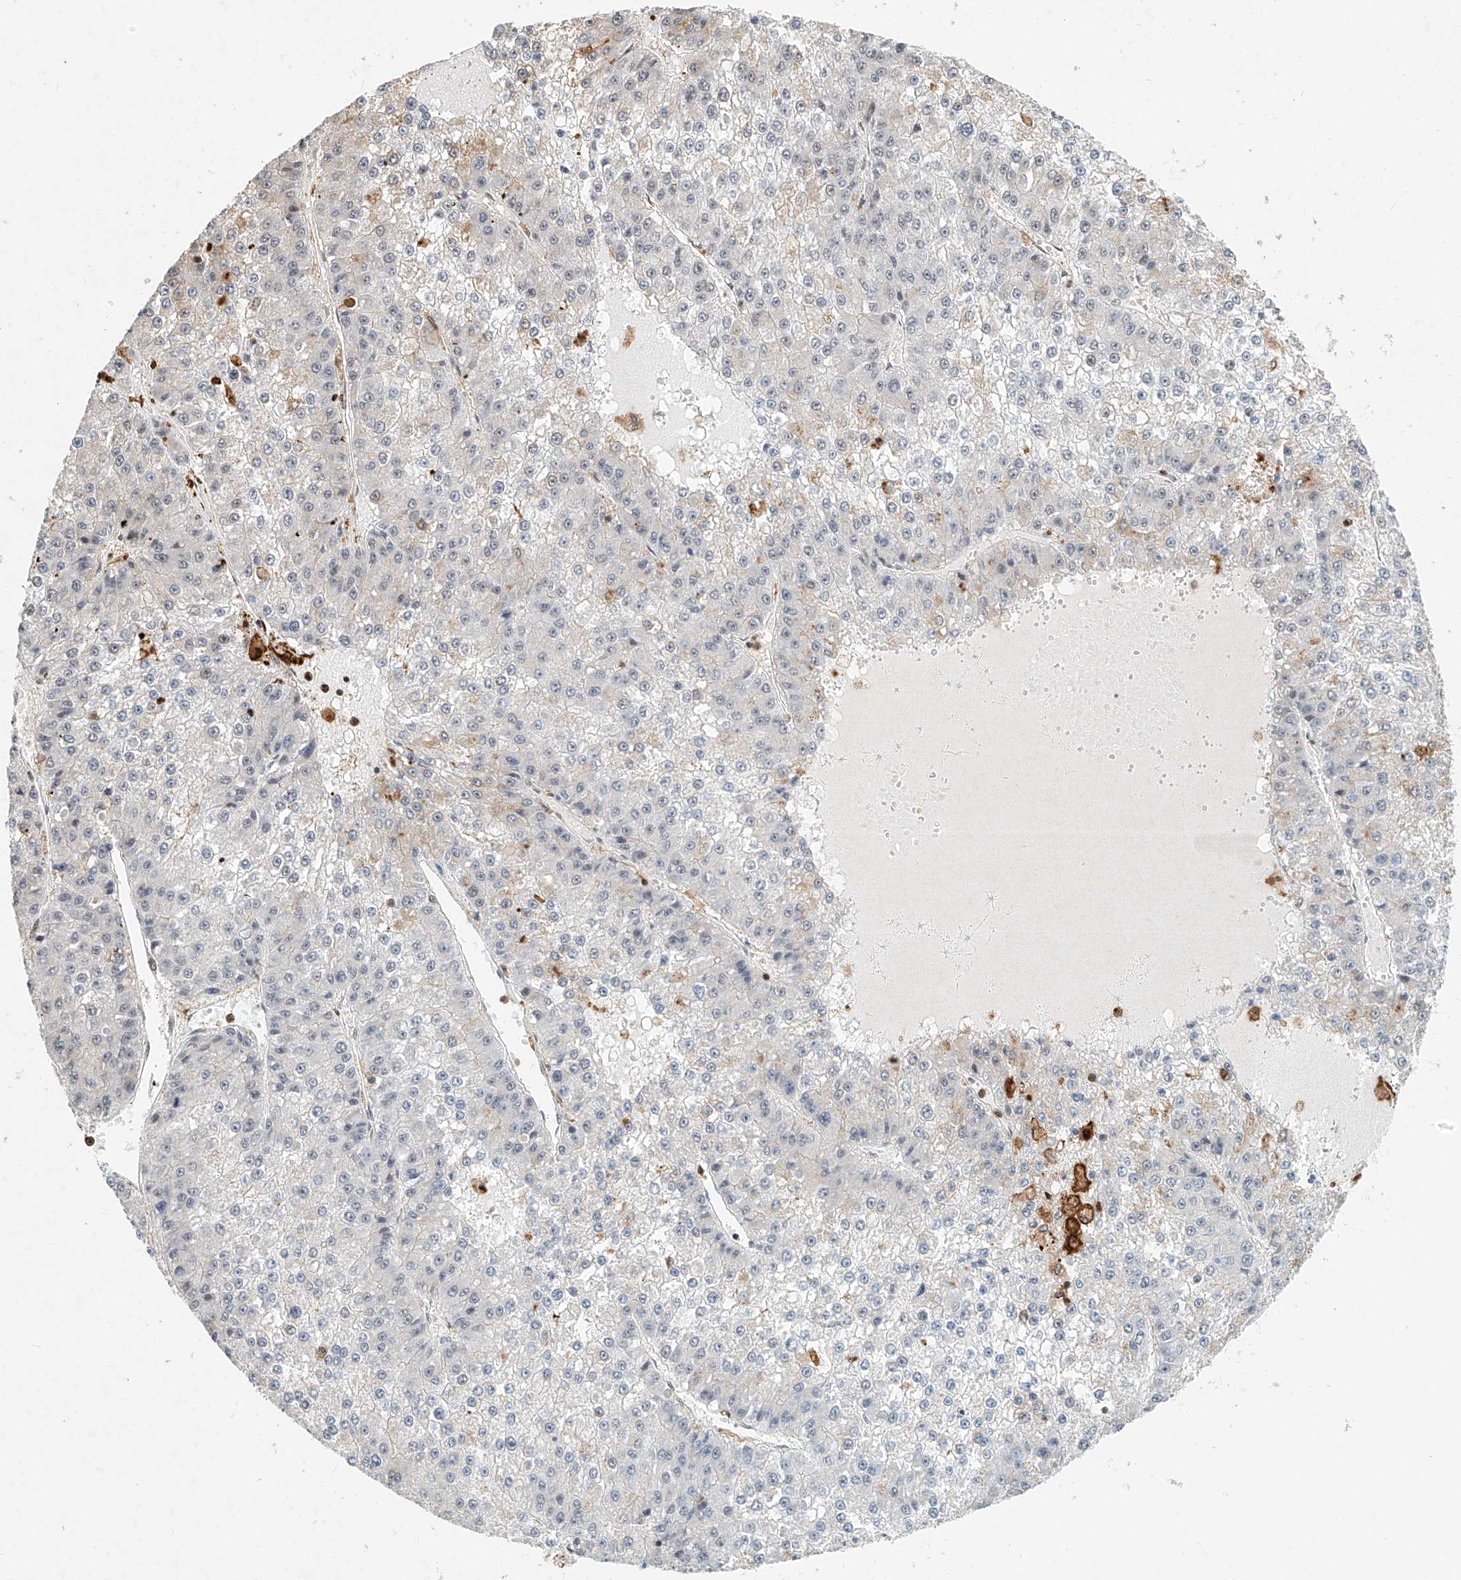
{"staining": {"intensity": "negative", "quantity": "none", "location": "none"}, "tissue": "liver cancer", "cell_type": "Tumor cells", "image_type": "cancer", "snomed": [{"axis": "morphology", "description": "Carcinoma, Hepatocellular, NOS"}, {"axis": "topography", "description": "Liver"}], "caption": "Liver cancer (hepatocellular carcinoma) stained for a protein using immunohistochemistry shows no expression tumor cells.", "gene": "MICAL1", "patient": {"sex": "female", "age": 73}}